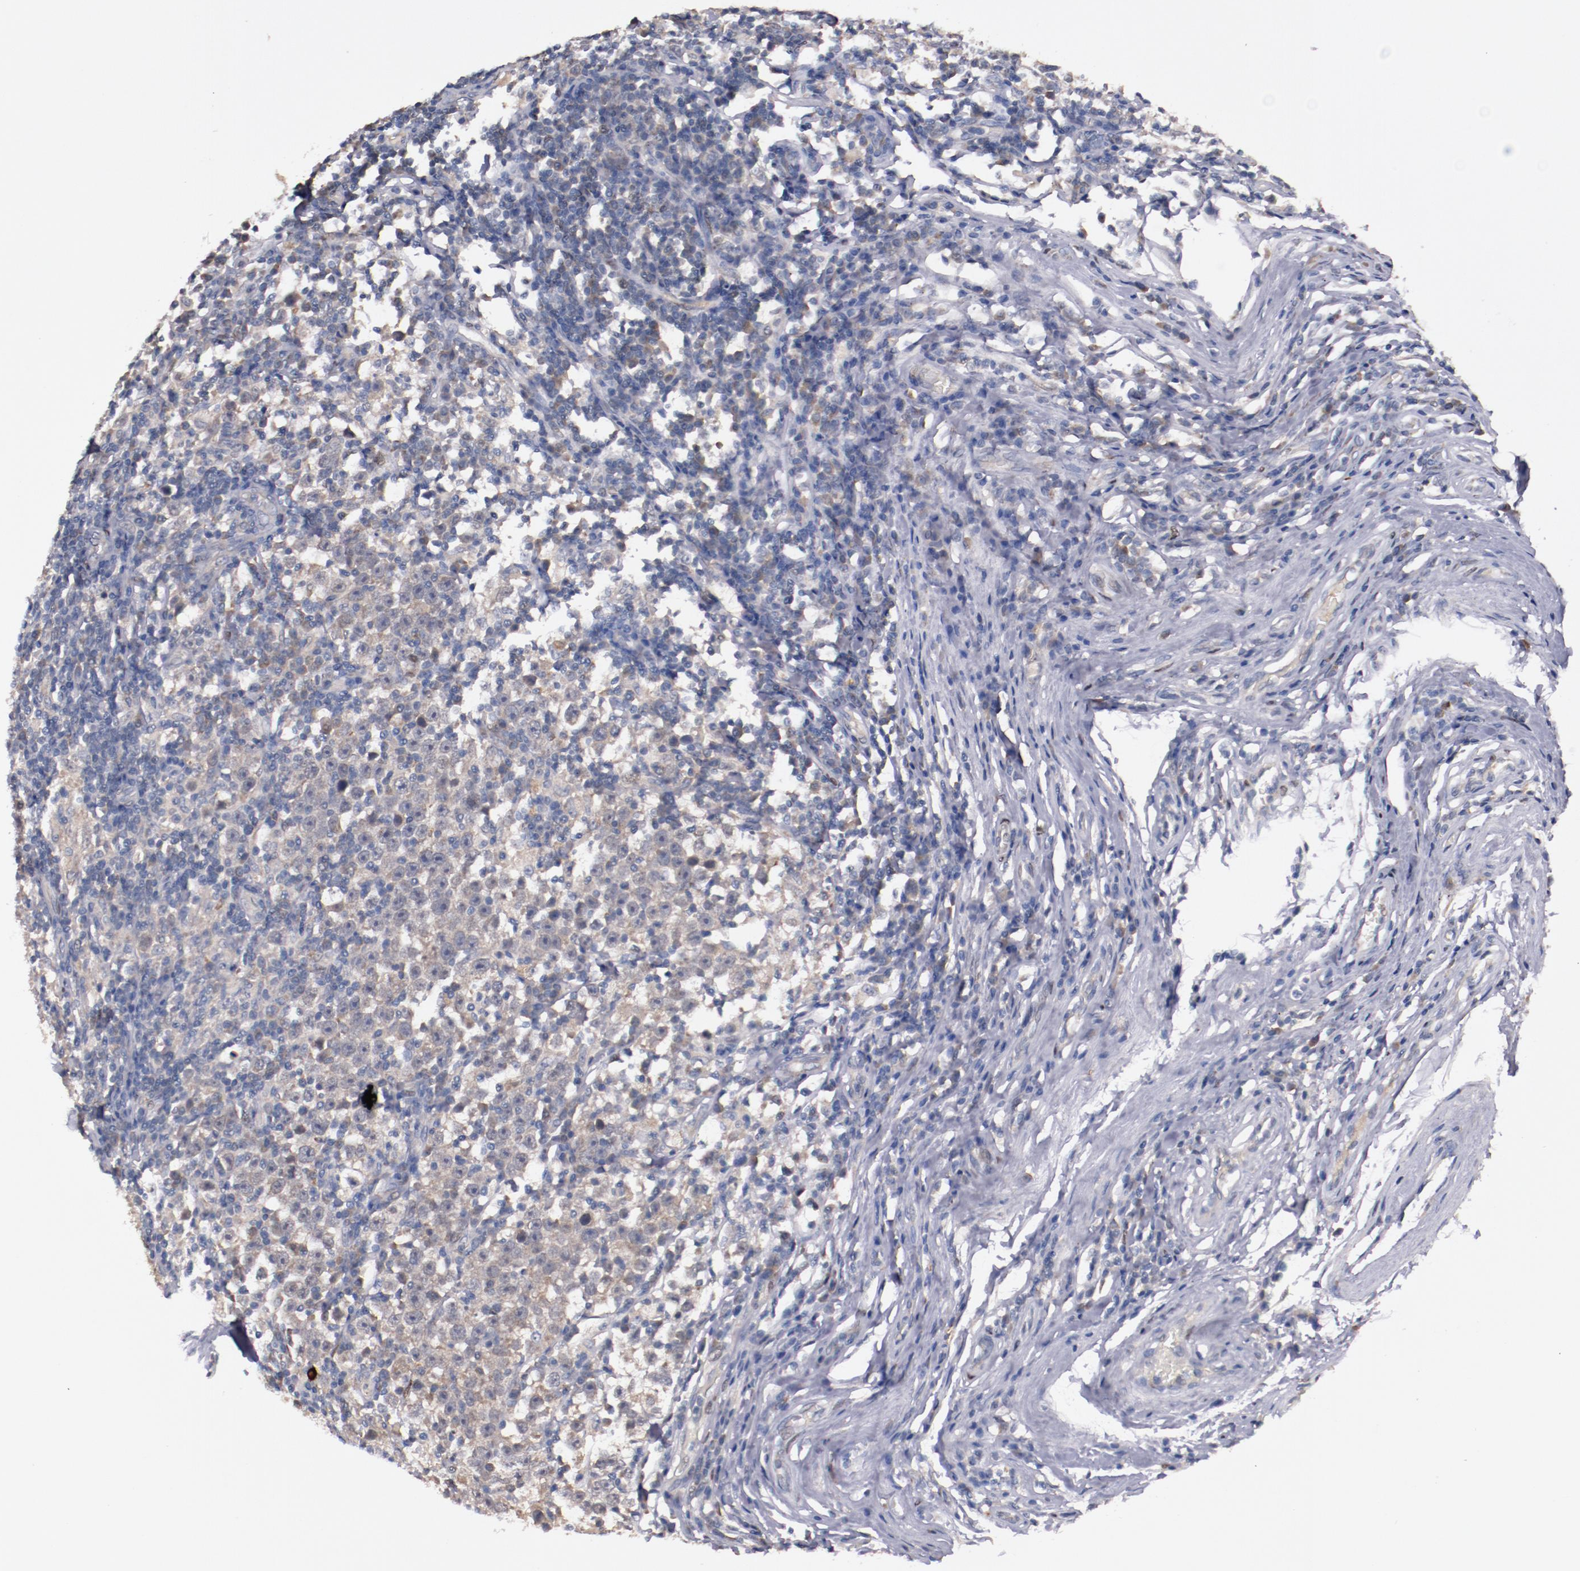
{"staining": {"intensity": "weak", "quantity": "<25%", "location": "cytoplasmic/membranous"}, "tissue": "testis cancer", "cell_type": "Tumor cells", "image_type": "cancer", "snomed": [{"axis": "morphology", "description": "Seminoma, NOS"}, {"axis": "topography", "description": "Testis"}], "caption": "Testis seminoma was stained to show a protein in brown. There is no significant staining in tumor cells.", "gene": "FAM81A", "patient": {"sex": "male", "age": 43}}